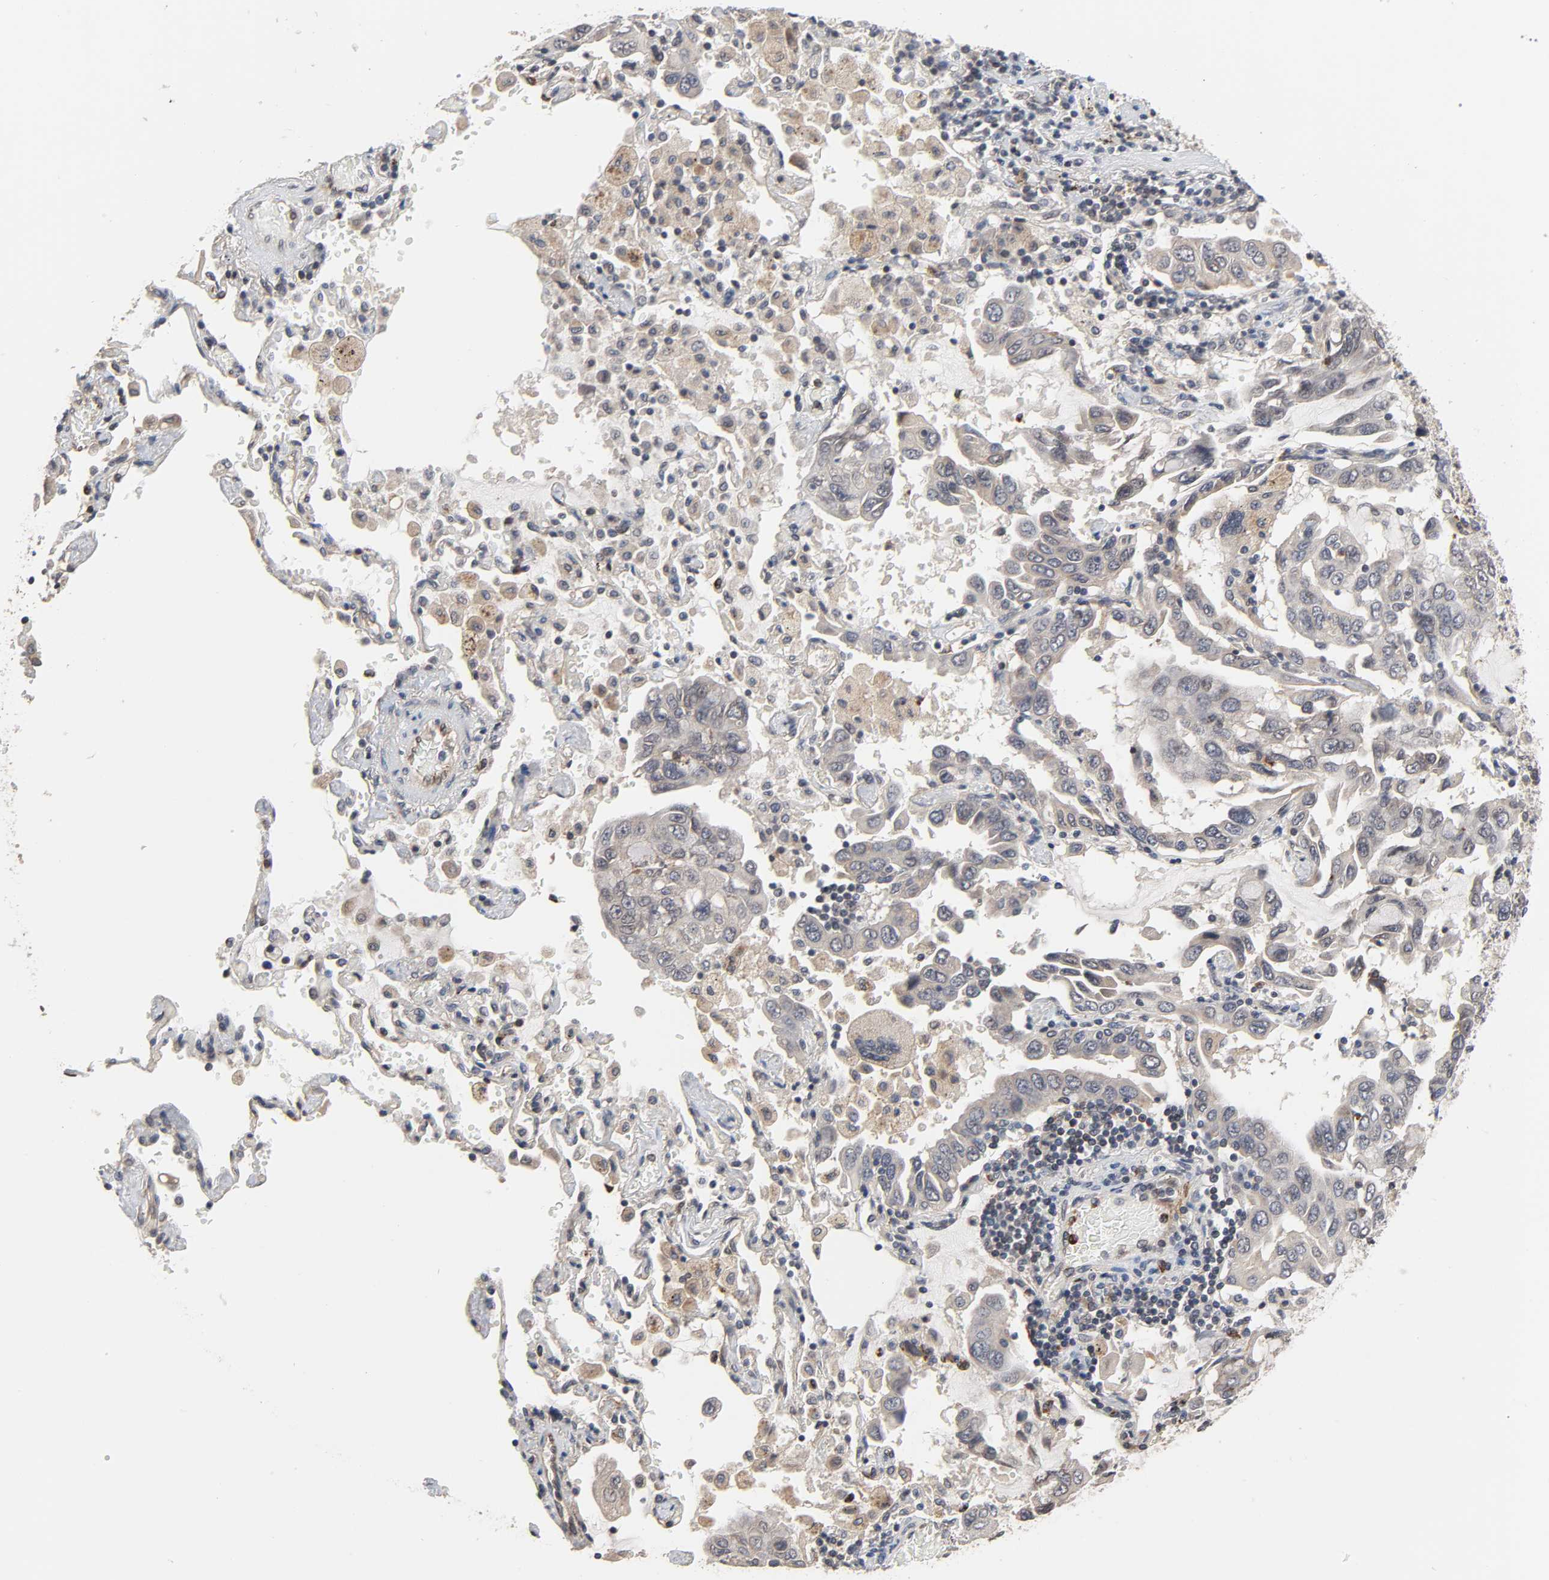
{"staining": {"intensity": "weak", "quantity": "25%-75%", "location": "cytoplasmic/membranous"}, "tissue": "lung cancer", "cell_type": "Tumor cells", "image_type": "cancer", "snomed": [{"axis": "morphology", "description": "Adenocarcinoma, NOS"}, {"axis": "topography", "description": "Lung"}], "caption": "IHC histopathology image of adenocarcinoma (lung) stained for a protein (brown), which reveals low levels of weak cytoplasmic/membranous positivity in approximately 25%-75% of tumor cells.", "gene": "CCDC175", "patient": {"sex": "male", "age": 64}}